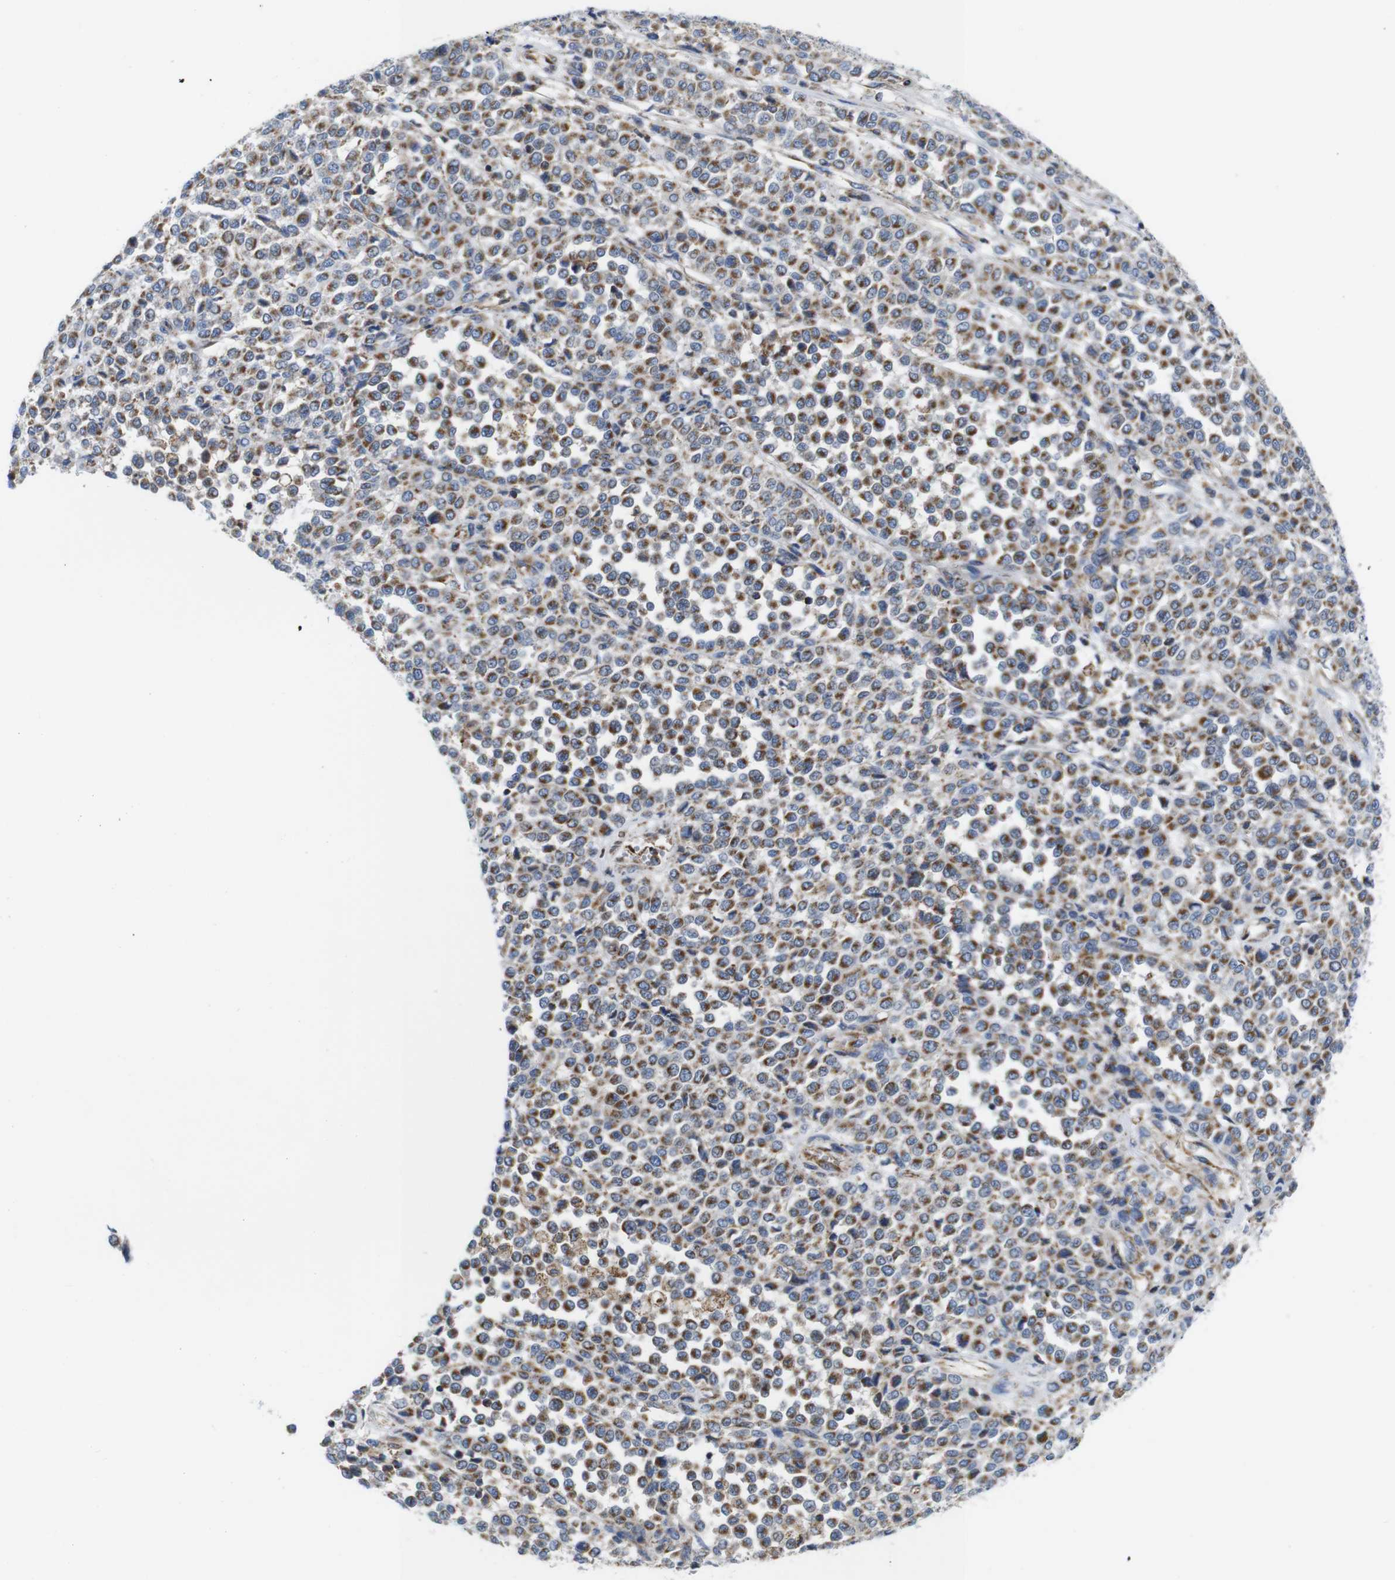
{"staining": {"intensity": "moderate", "quantity": ">75%", "location": "cytoplasmic/membranous"}, "tissue": "melanoma", "cell_type": "Tumor cells", "image_type": "cancer", "snomed": [{"axis": "morphology", "description": "Malignant melanoma, Metastatic site"}, {"axis": "topography", "description": "Pancreas"}], "caption": "Moderate cytoplasmic/membranous expression is identified in about >75% of tumor cells in malignant melanoma (metastatic site).", "gene": "PDCD1LG2", "patient": {"sex": "female", "age": 30}}